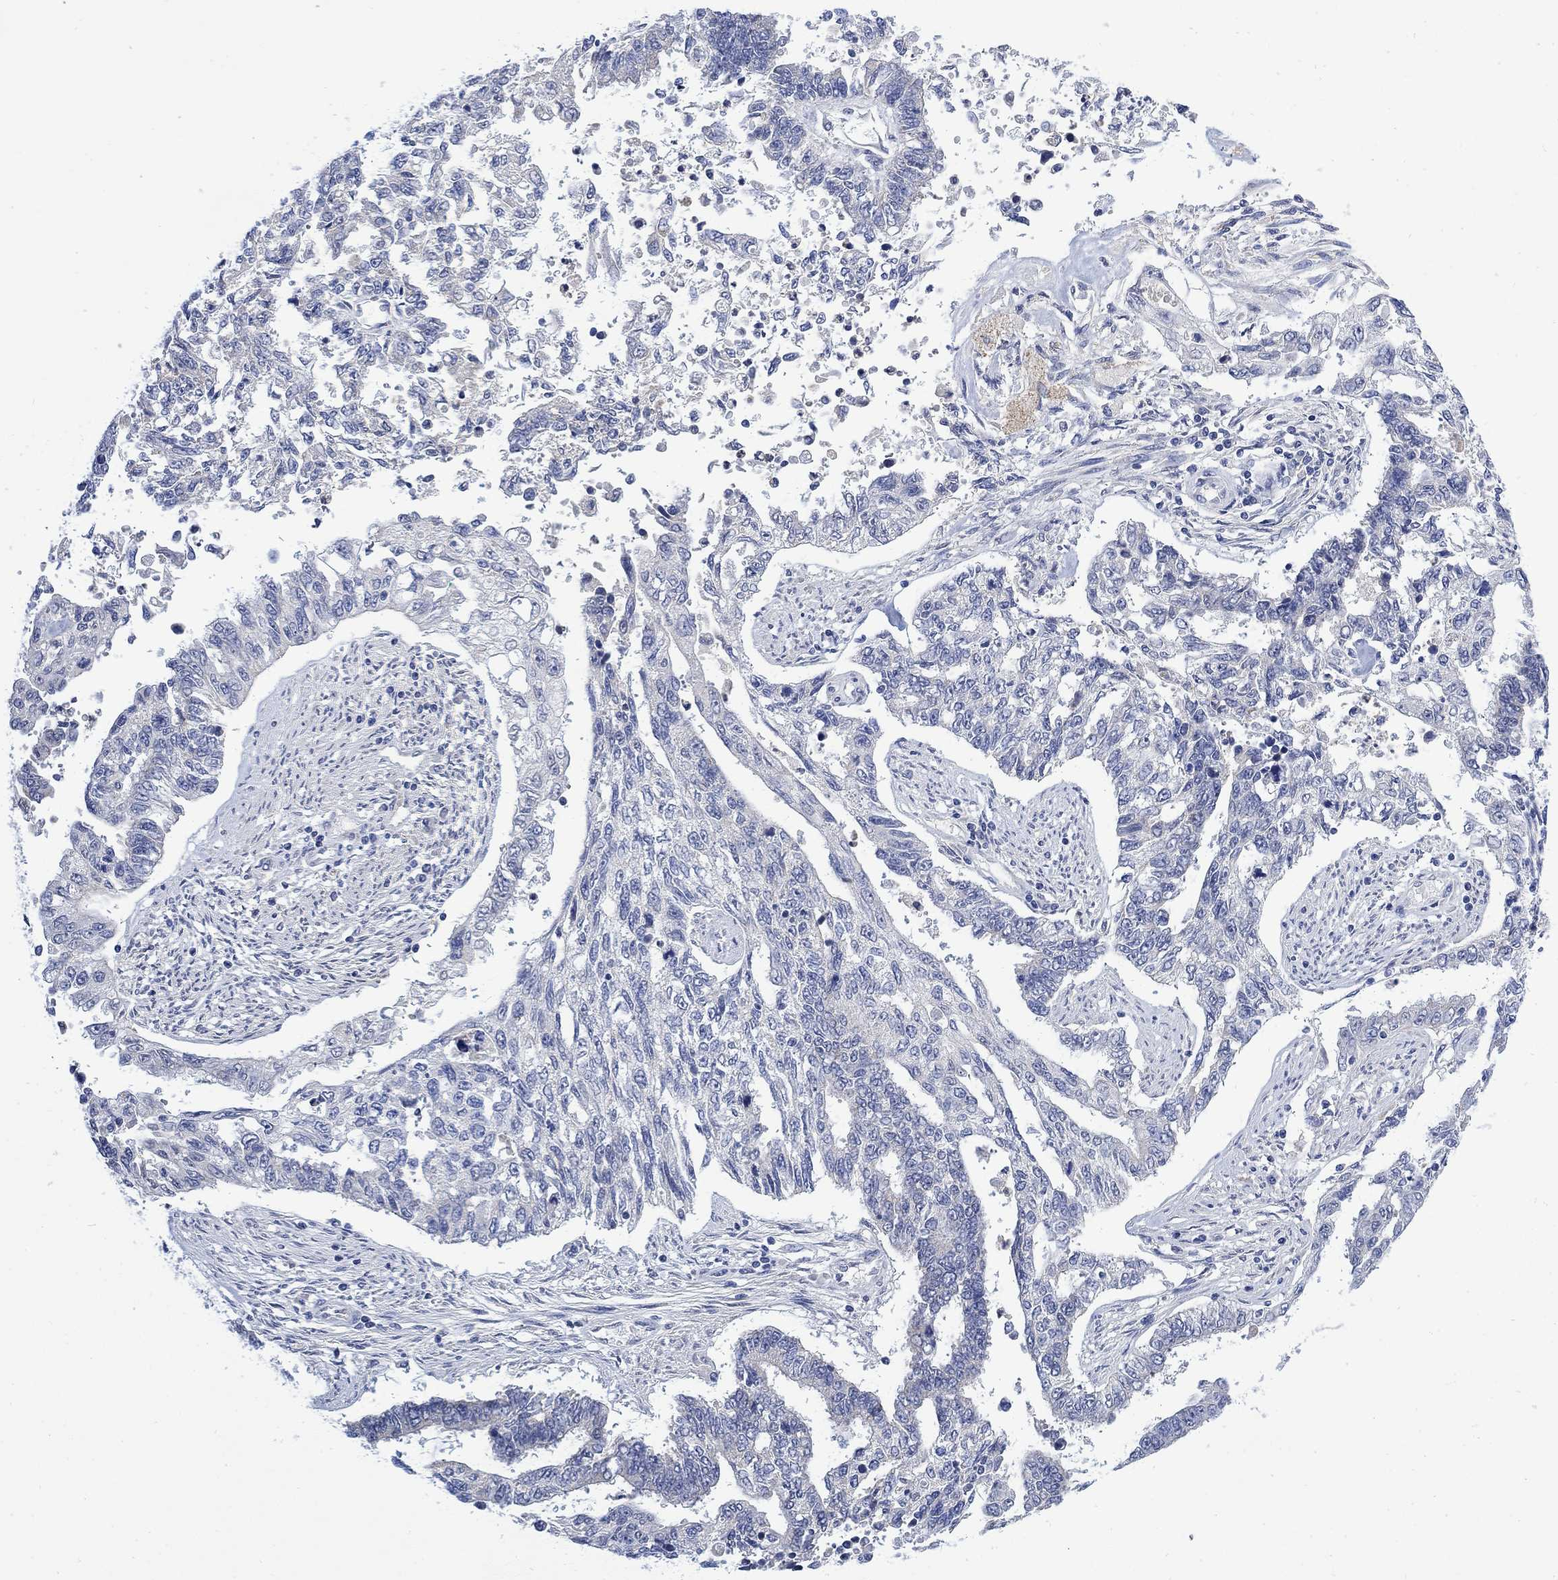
{"staining": {"intensity": "negative", "quantity": "none", "location": "none"}, "tissue": "endometrial cancer", "cell_type": "Tumor cells", "image_type": "cancer", "snomed": [{"axis": "morphology", "description": "Adenocarcinoma, NOS"}, {"axis": "topography", "description": "Uterus"}], "caption": "This photomicrograph is of endometrial cancer stained with immunohistochemistry (IHC) to label a protein in brown with the nuclei are counter-stained blue. There is no positivity in tumor cells.", "gene": "FBP2", "patient": {"sex": "female", "age": 59}}